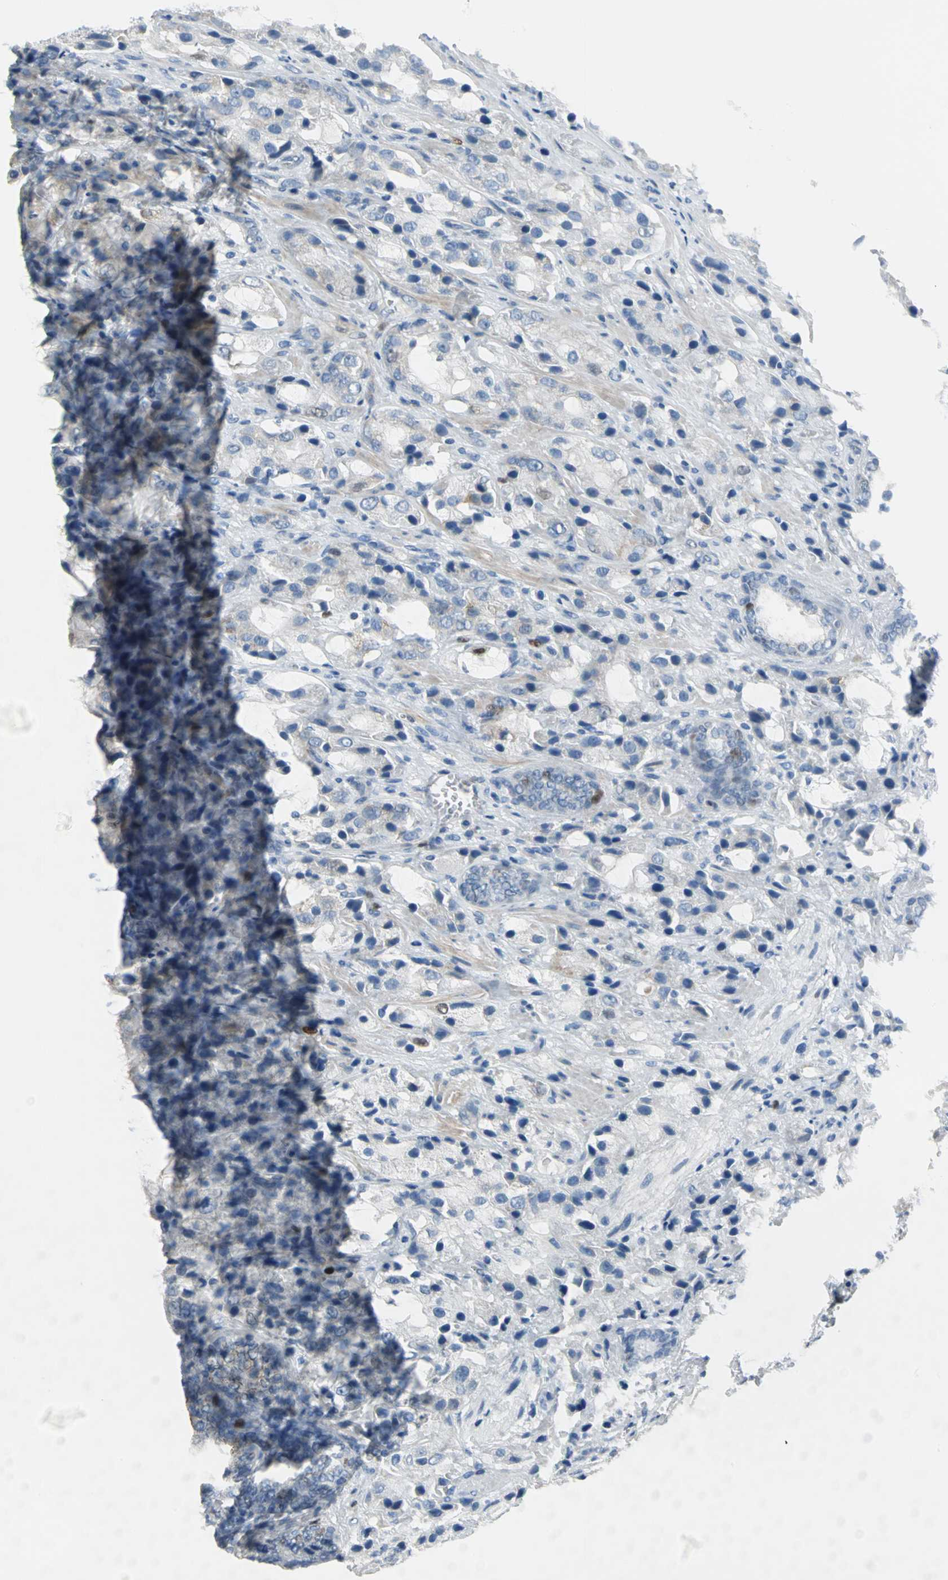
{"staining": {"intensity": "negative", "quantity": "none", "location": "none"}, "tissue": "prostate cancer", "cell_type": "Tumor cells", "image_type": "cancer", "snomed": [{"axis": "morphology", "description": "Adenocarcinoma, High grade"}, {"axis": "topography", "description": "Prostate"}], "caption": "DAB immunohistochemical staining of human prostate high-grade adenocarcinoma displays no significant expression in tumor cells.", "gene": "MCM3", "patient": {"sex": "male", "age": 70}}